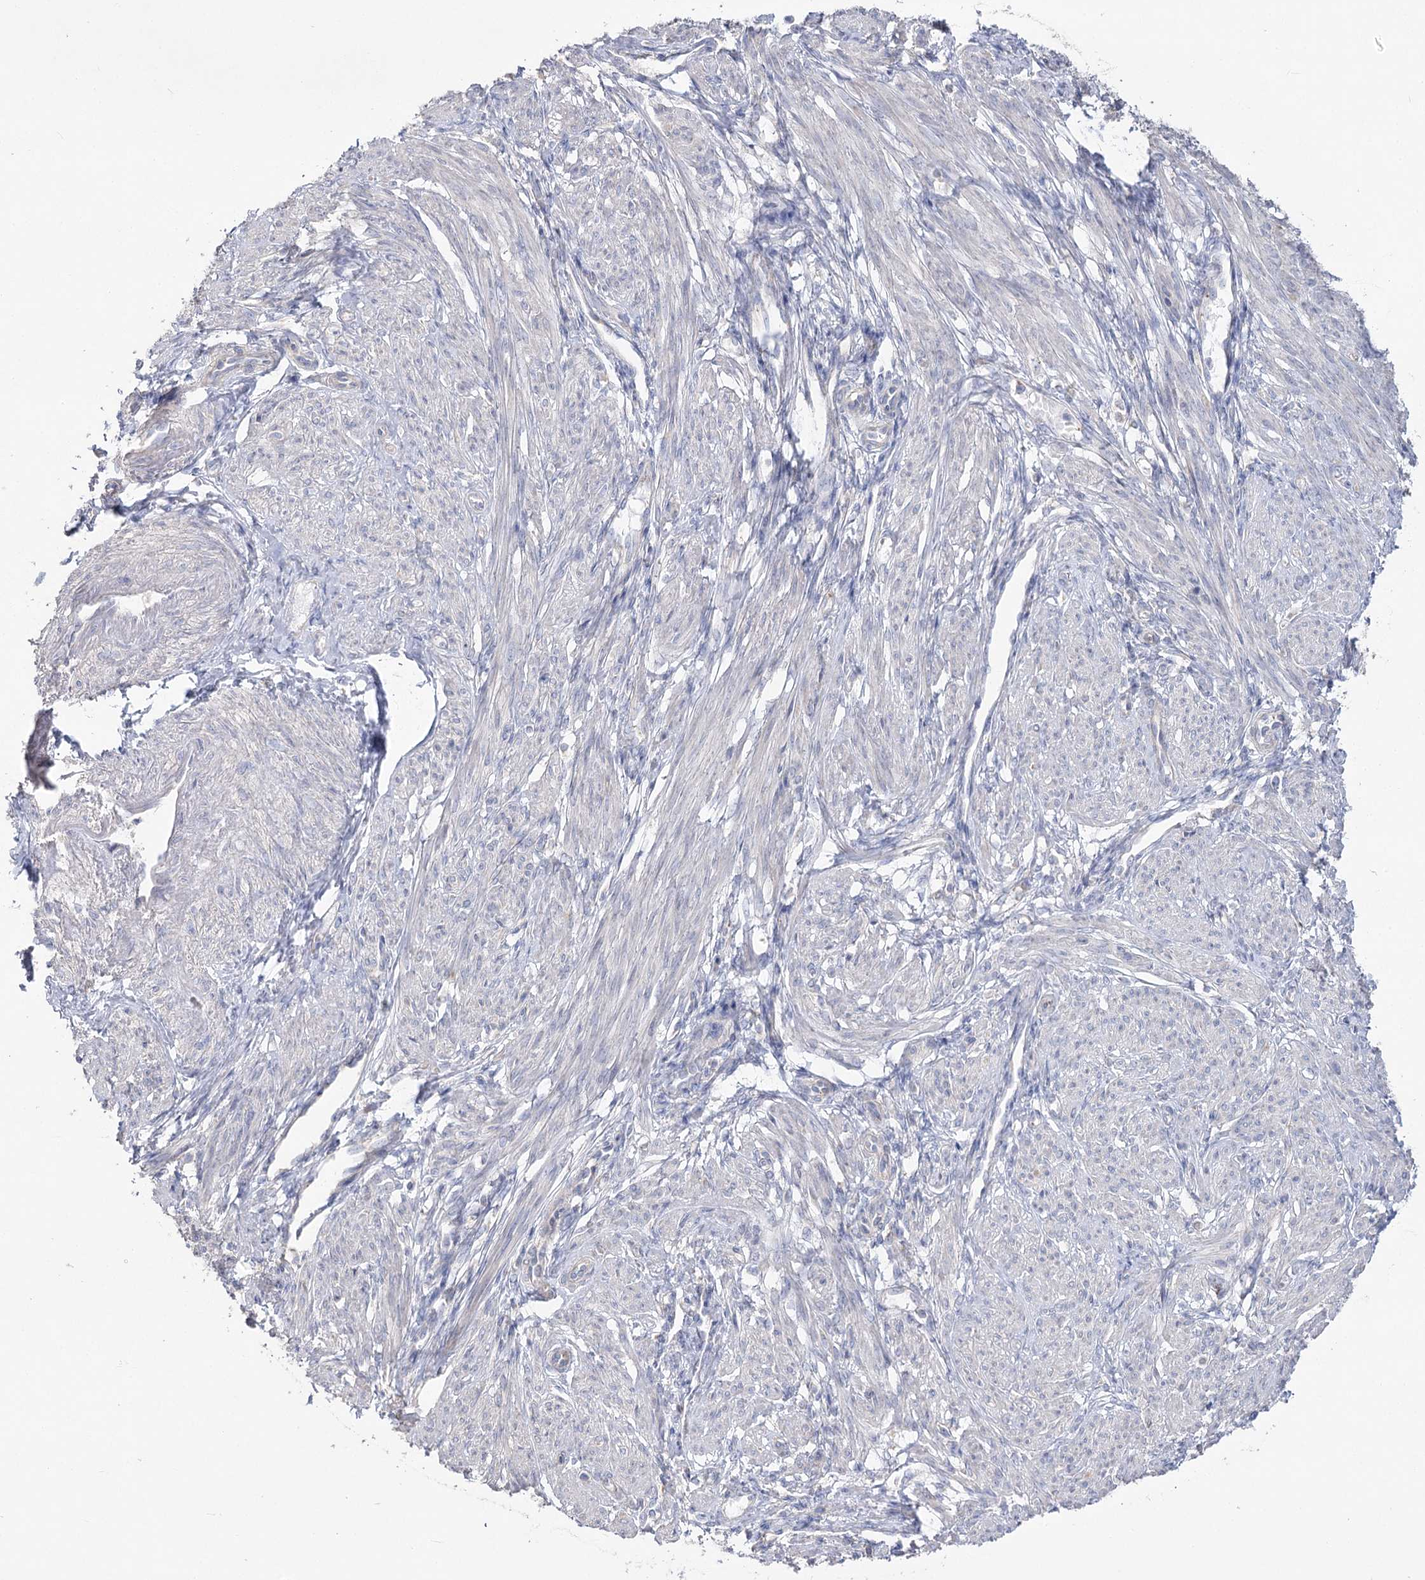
{"staining": {"intensity": "negative", "quantity": "none", "location": "none"}, "tissue": "smooth muscle", "cell_type": "Smooth muscle cells", "image_type": "normal", "snomed": [{"axis": "morphology", "description": "Normal tissue, NOS"}, {"axis": "topography", "description": "Smooth muscle"}], "caption": "This is a micrograph of immunohistochemistry staining of normal smooth muscle, which shows no positivity in smooth muscle cells.", "gene": "TMEM187", "patient": {"sex": "female", "age": 39}}